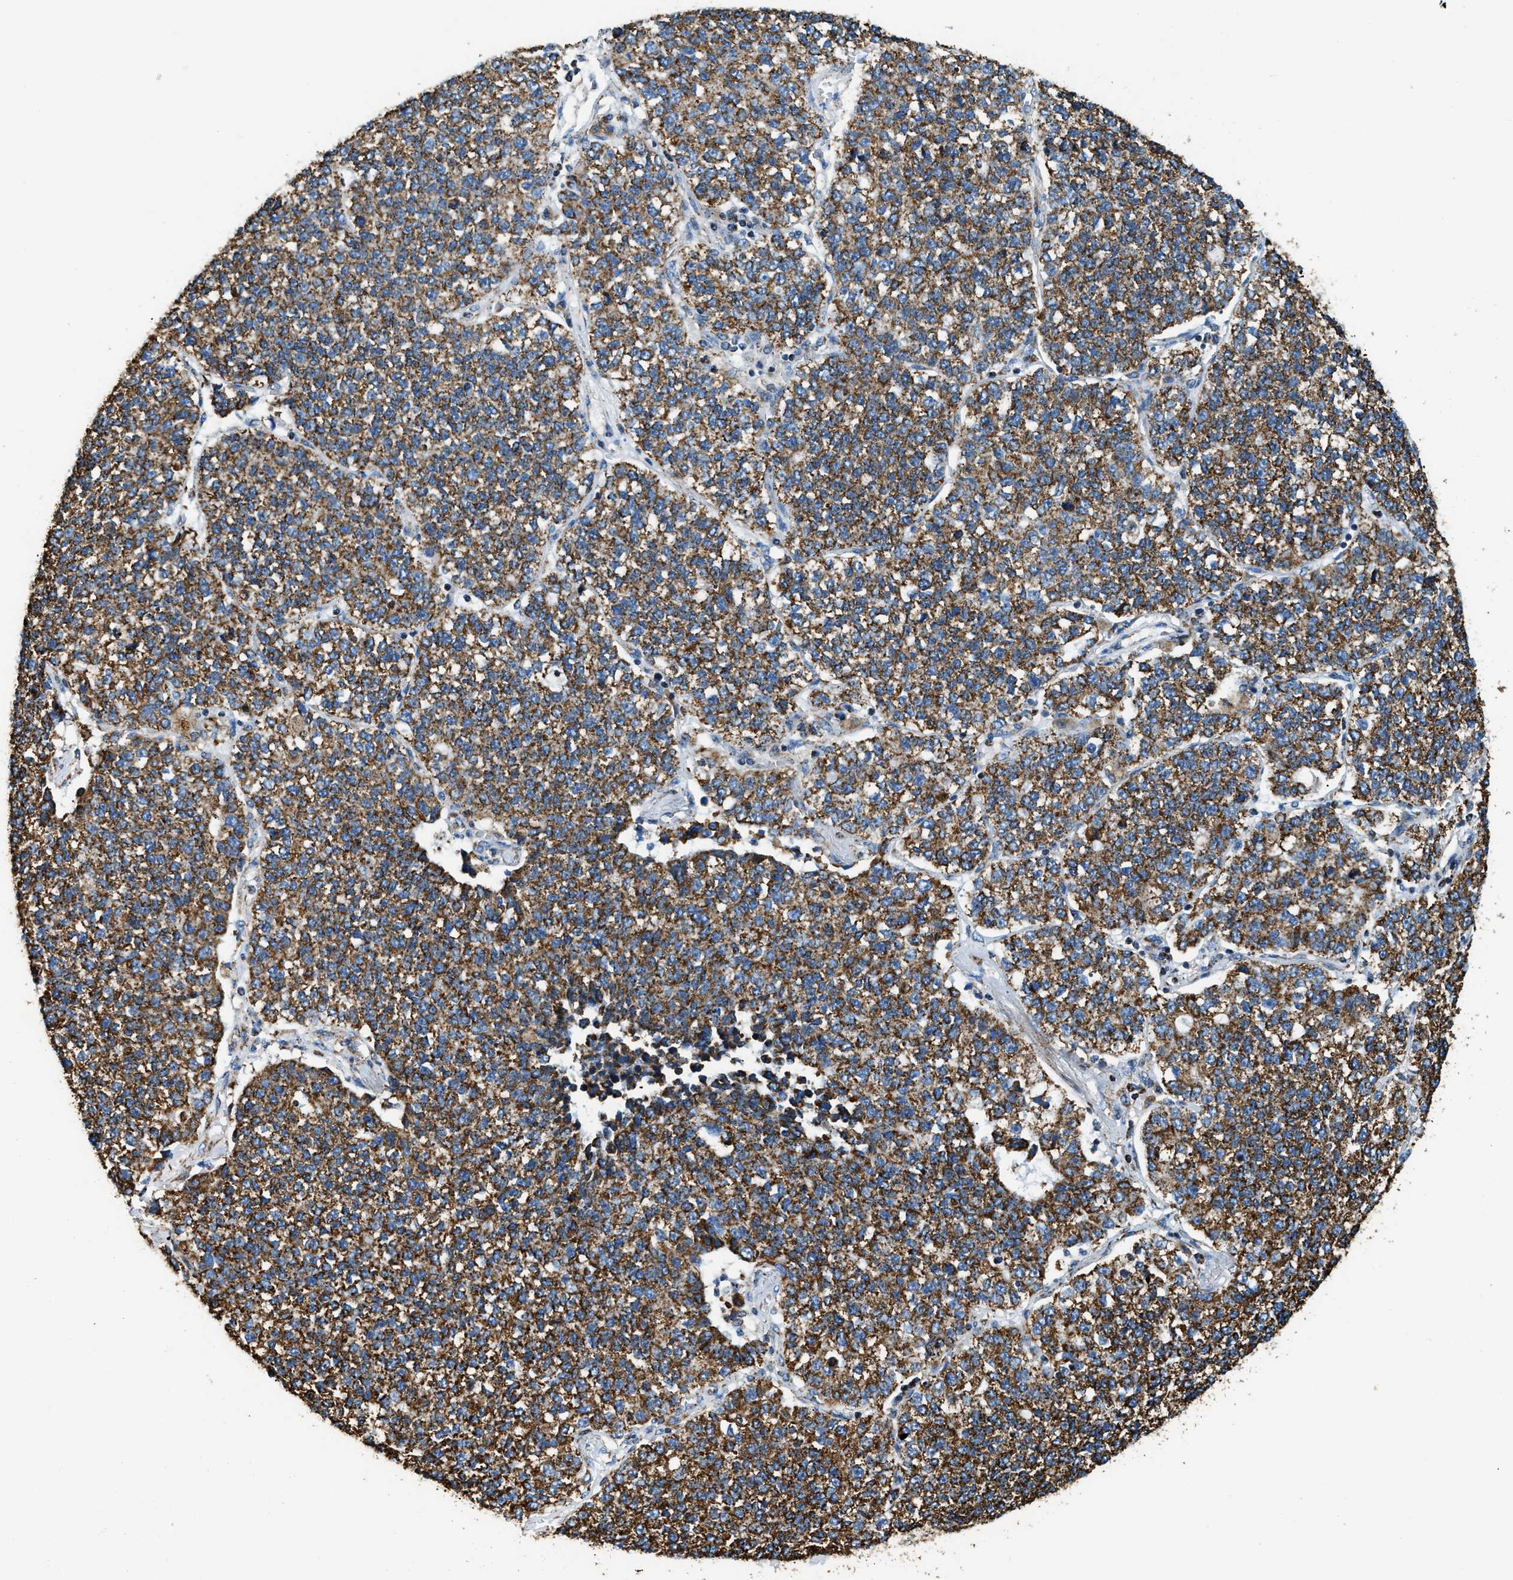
{"staining": {"intensity": "moderate", "quantity": ">75%", "location": "cytoplasmic/membranous"}, "tissue": "lung cancer", "cell_type": "Tumor cells", "image_type": "cancer", "snomed": [{"axis": "morphology", "description": "Adenocarcinoma, NOS"}, {"axis": "topography", "description": "Lung"}], "caption": "A photomicrograph of human lung cancer (adenocarcinoma) stained for a protein reveals moderate cytoplasmic/membranous brown staining in tumor cells.", "gene": "IRX6", "patient": {"sex": "male", "age": 49}}